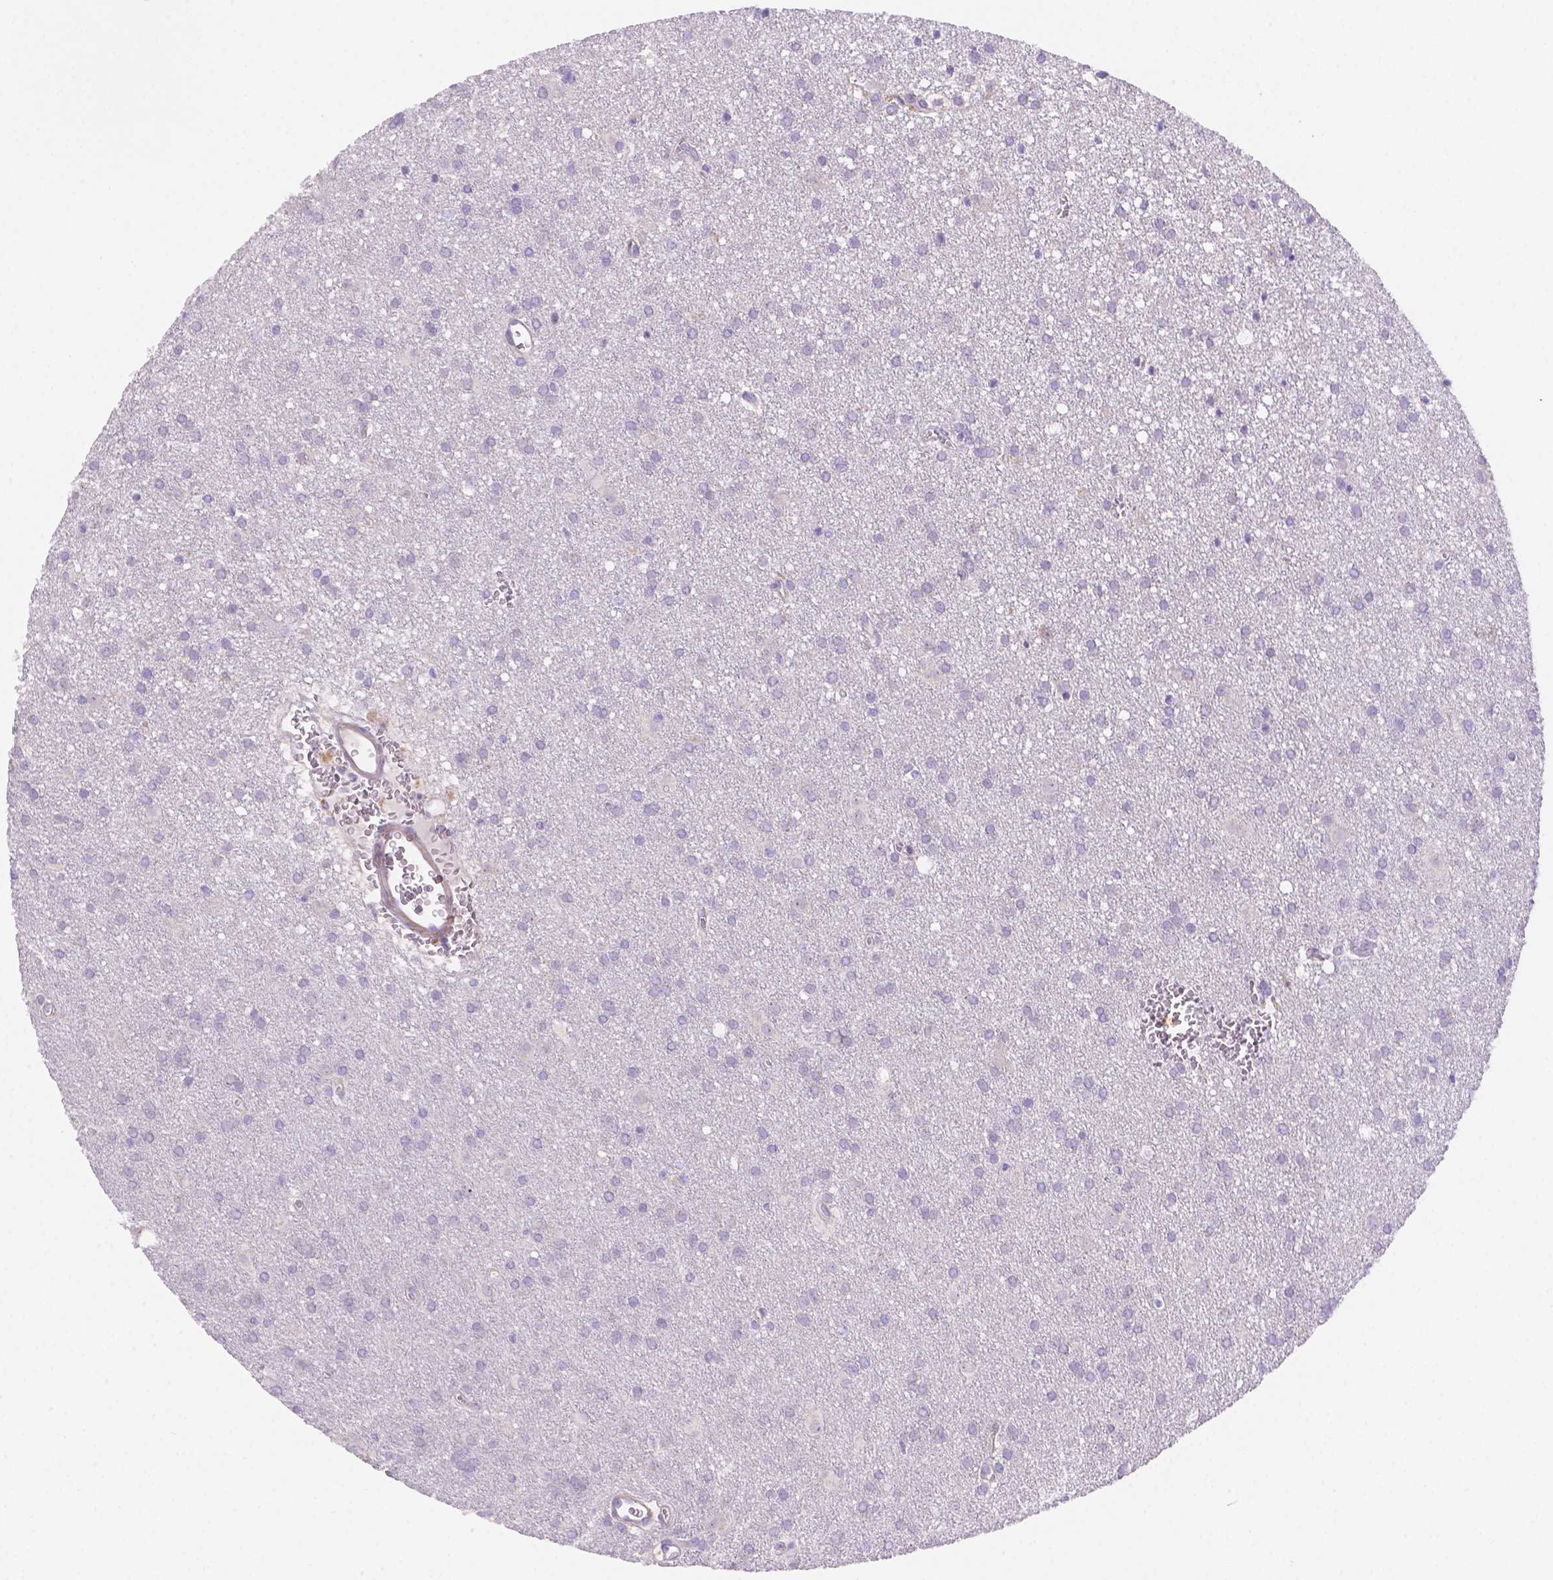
{"staining": {"intensity": "negative", "quantity": "none", "location": "none"}, "tissue": "glioma", "cell_type": "Tumor cells", "image_type": "cancer", "snomed": [{"axis": "morphology", "description": "Glioma, malignant, Low grade"}, {"axis": "topography", "description": "Brain"}], "caption": "Histopathology image shows no significant protein positivity in tumor cells of glioma.", "gene": "NXPE2", "patient": {"sex": "male", "age": 58}}